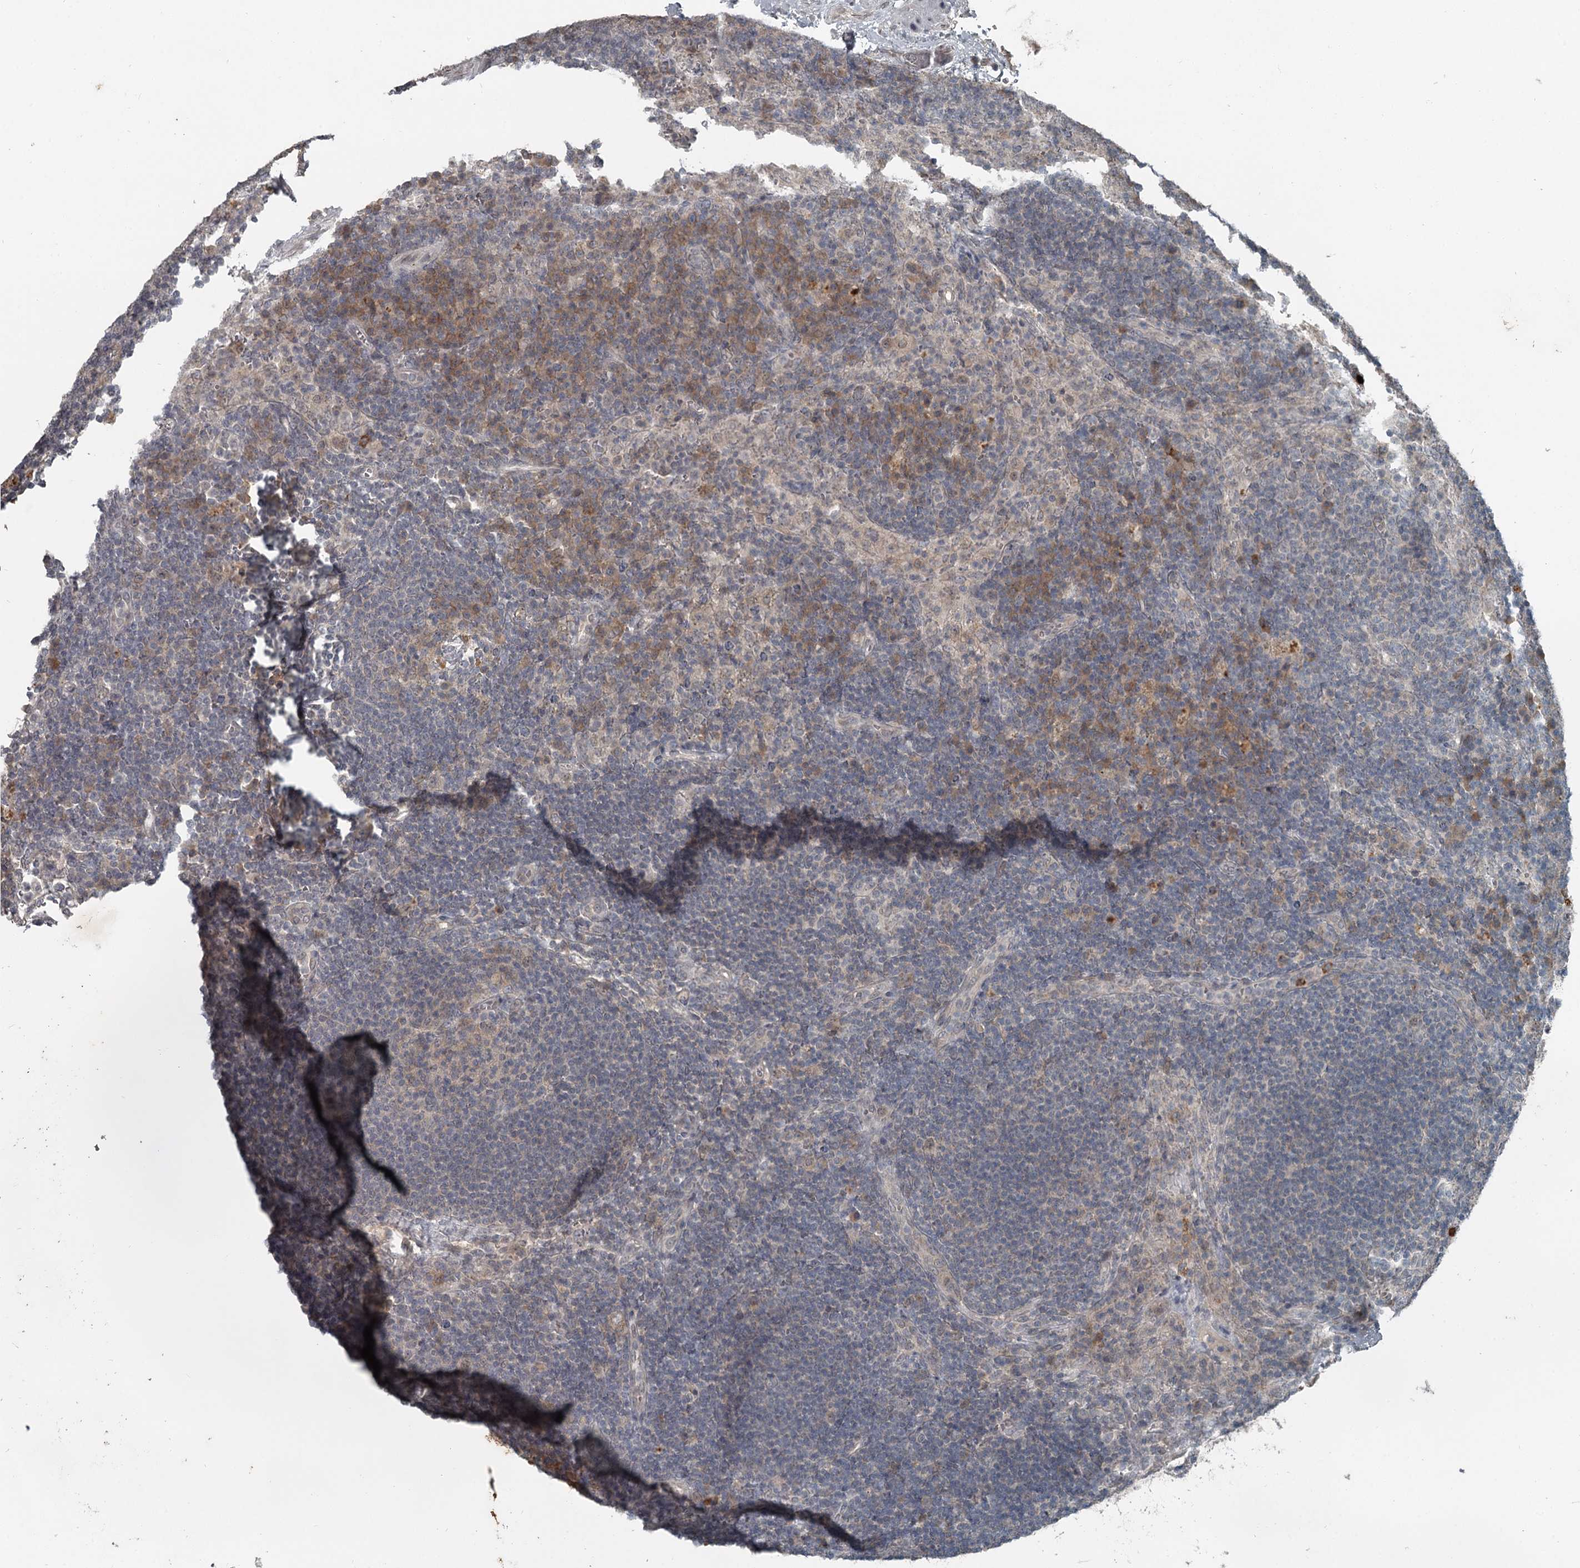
{"staining": {"intensity": "weak", "quantity": "25%-75%", "location": "cytoplasmic/membranous"}, "tissue": "lymph node", "cell_type": "Germinal center cells", "image_type": "normal", "snomed": [{"axis": "morphology", "description": "Normal tissue, NOS"}, {"axis": "topography", "description": "Lymph node"}], "caption": "This histopathology image demonstrates immunohistochemistry staining of unremarkable lymph node, with low weak cytoplasmic/membranous positivity in about 25%-75% of germinal center cells.", "gene": "SLC39A8", "patient": {"sex": "female", "age": 70}}